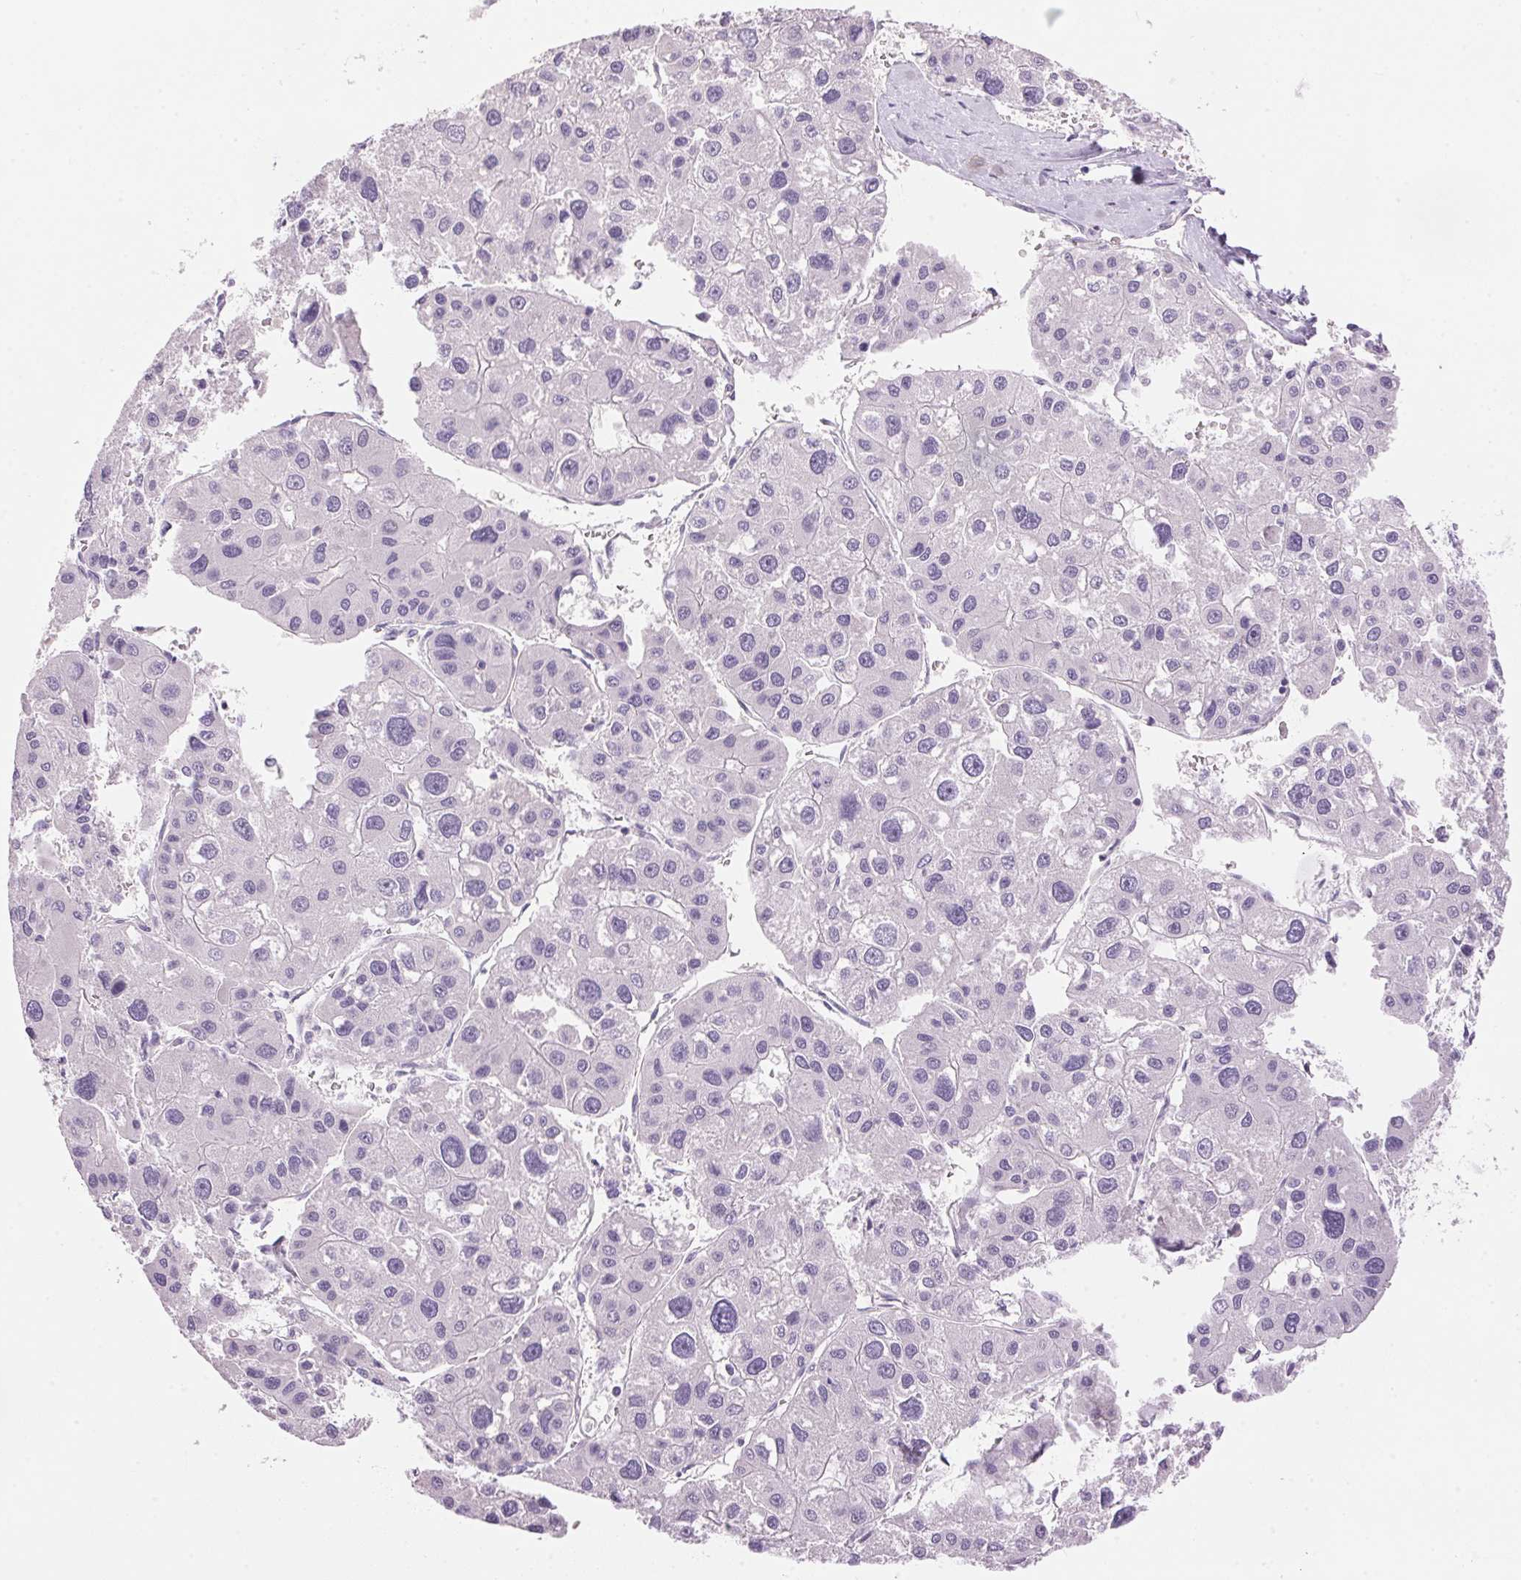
{"staining": {"intensity": "negative", "quantity": "none", "location": "none"}, "tissue": "liver cancer", "cell_type": "Tumor cells", "image_type": "cancer", "snomed": [{"axis": "morphology", "description": "Carcinoma, Hepatocellular, NOS"}, {"axis": "topography", "description": "Liver"}], "caption": "Tumor cells show no significant staining in liver cancer (hepatocellular carcinoma).", "gene": "HSD17B2", "patient": {"sex": "male", "age": 73}}